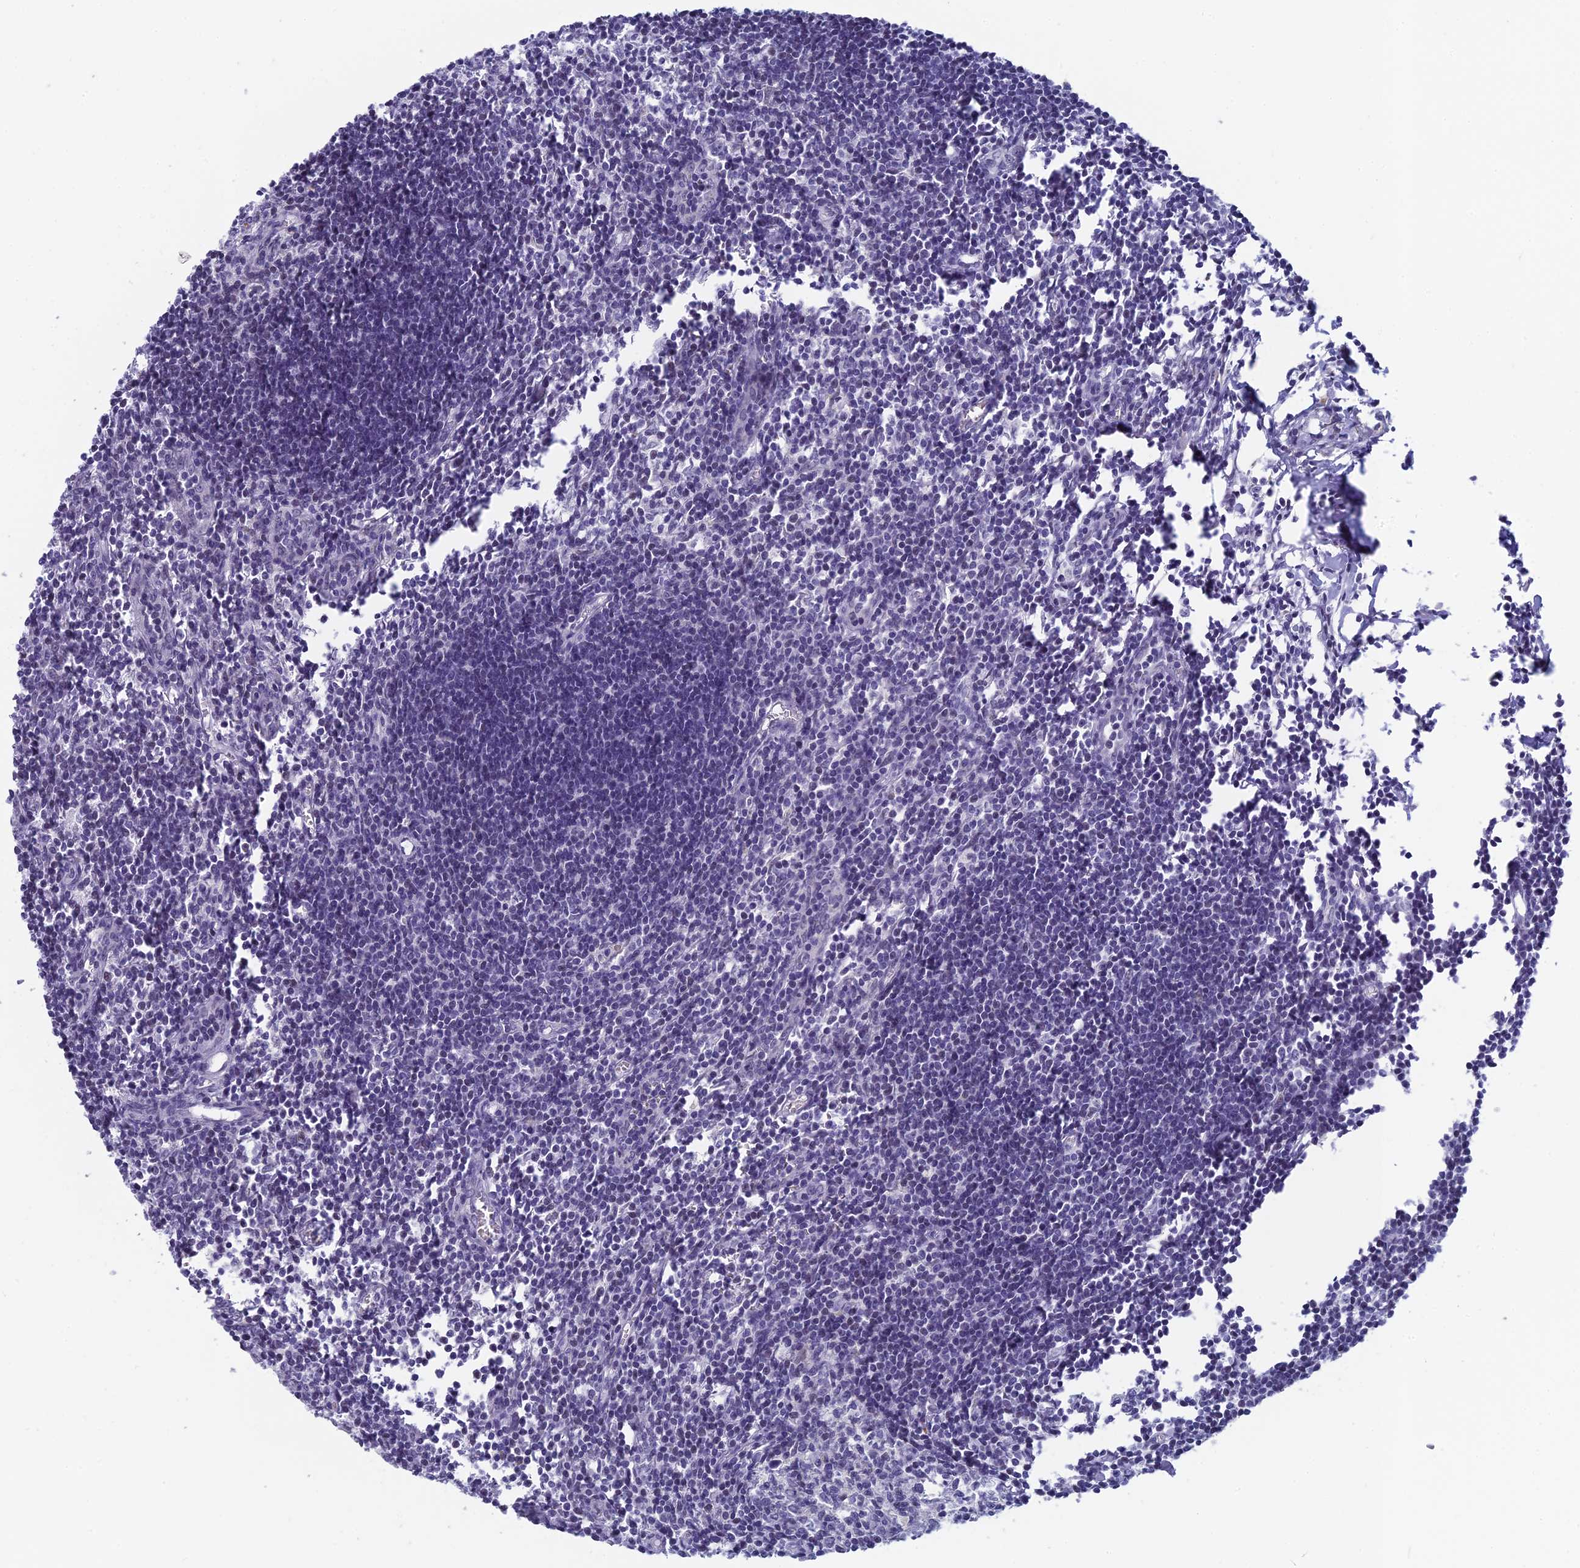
{"staining": {"intensity": "negative", "quantity": "none", "location": "none"}, "tissue": "lymph node", "cell_type": "Germinal center cells", "image_type": "normal", "snomed": [{"axis": "morphology", "description": "Normal tissue, NOS"}, {"axis": "morphology", "description": "Malignant melanoma, Metastatic site"}, {"axis": "topography", "description": "Lymph node"}], "caption": "Immunohistochemistry micrograph of unremarkable human lymph node stained for a protein (brown), which displays no staining in germinal center cells. (IHC, brightfield microscopy, high magnification).", "gene": "MT", "patient": {"sex": "male", "age": 41}}